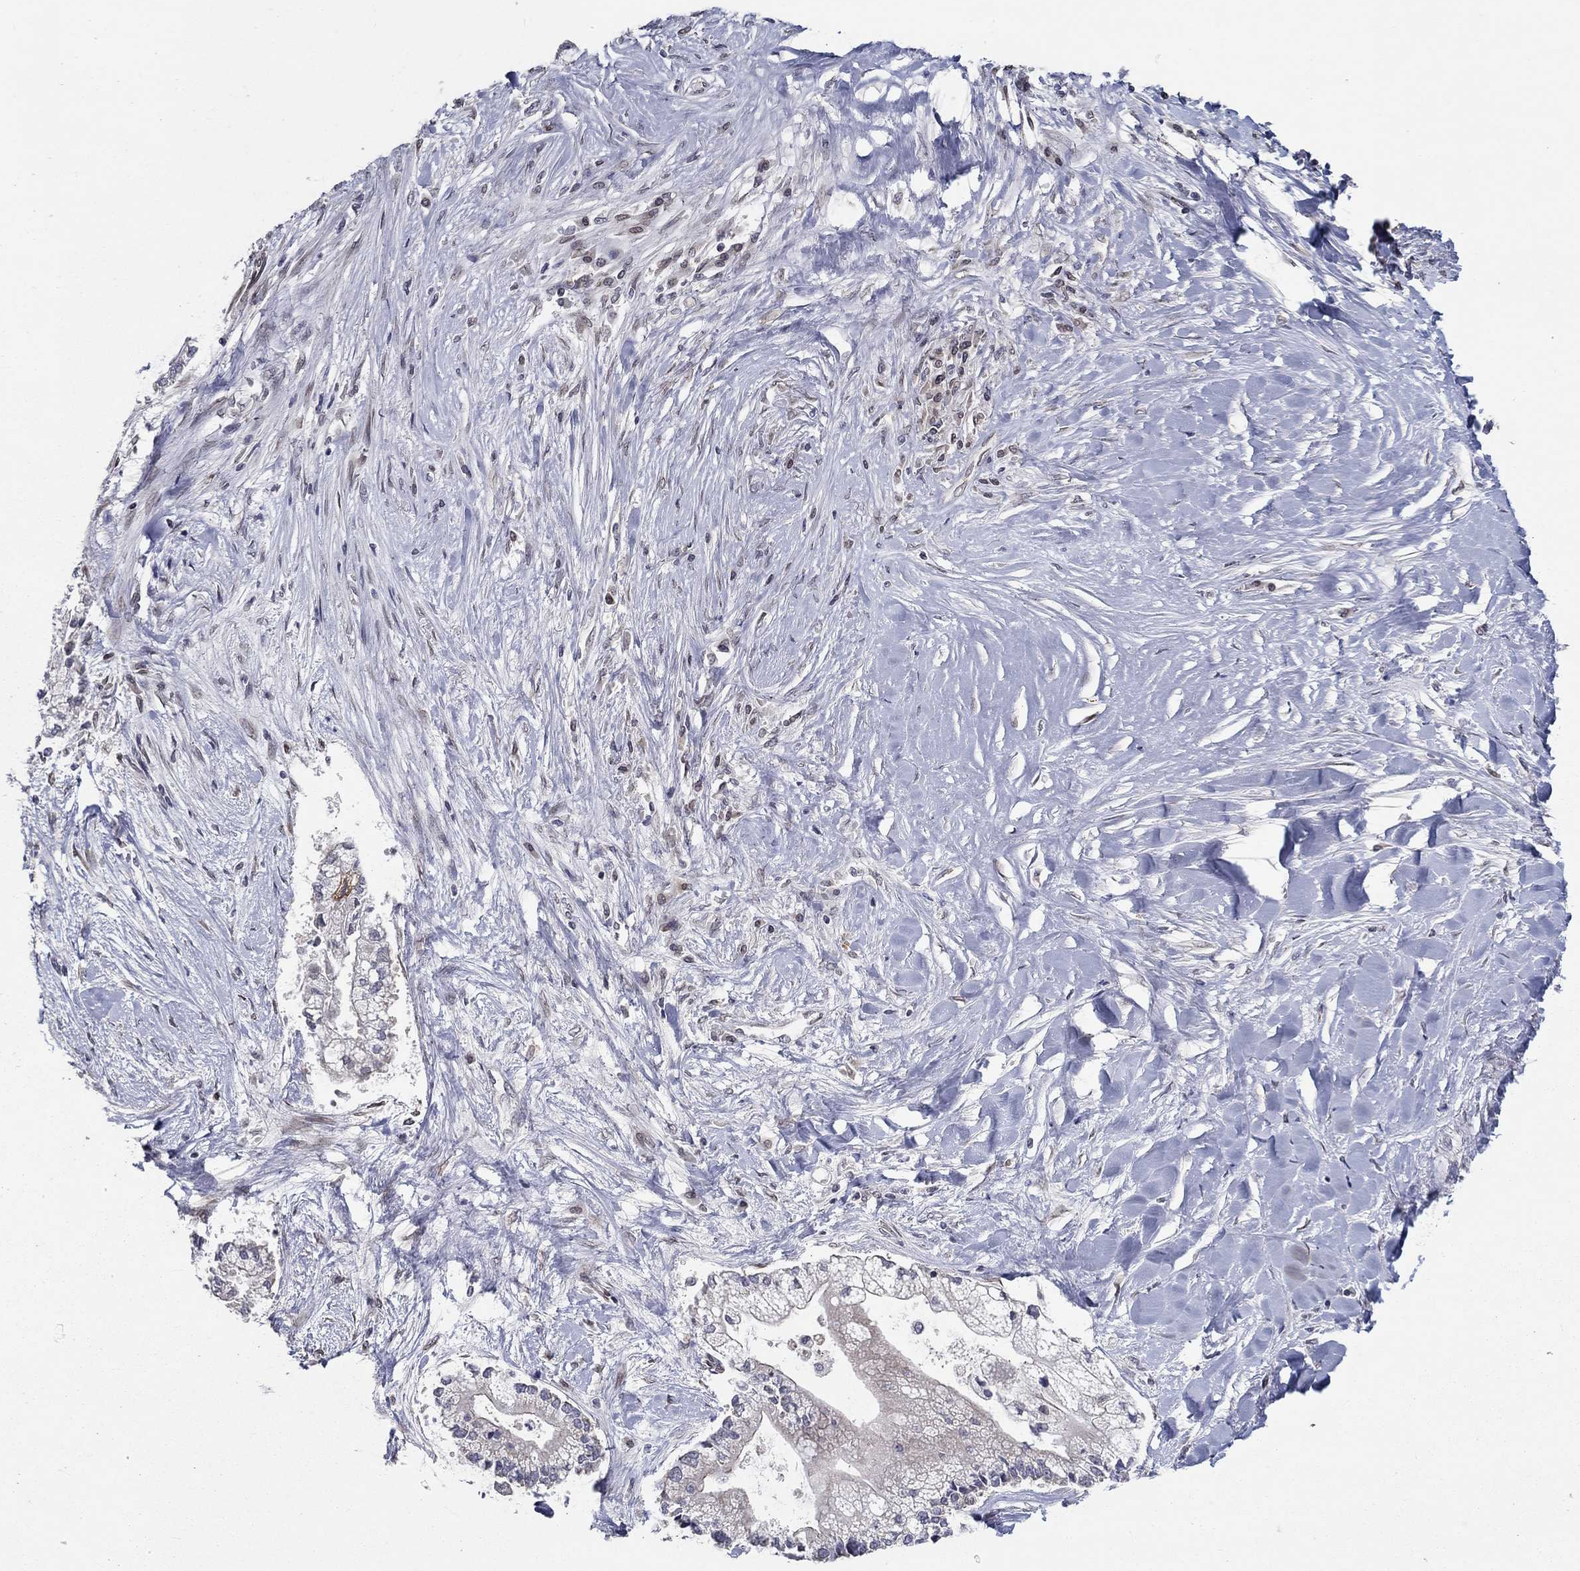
{"staining": {"intensity": "negative", "quantity": "none", "location": "none"}, "tissue": "liver cancer", "cell_type": "Tumor cells", "image_type": "cancer", "snomed": [{"axis": "morphology", "description": "Cholangiocarcinoma"}, {"axis": "topography", "description": "Liver"}], "caption": "There is no significant positivity in tumor cells of cholangiocarcinoma (liver). (DAB IHC visualized using brightfield microscopy, high magnification).", "gene": "CETN3", "patient": {"sex": "male", "age": 50}}